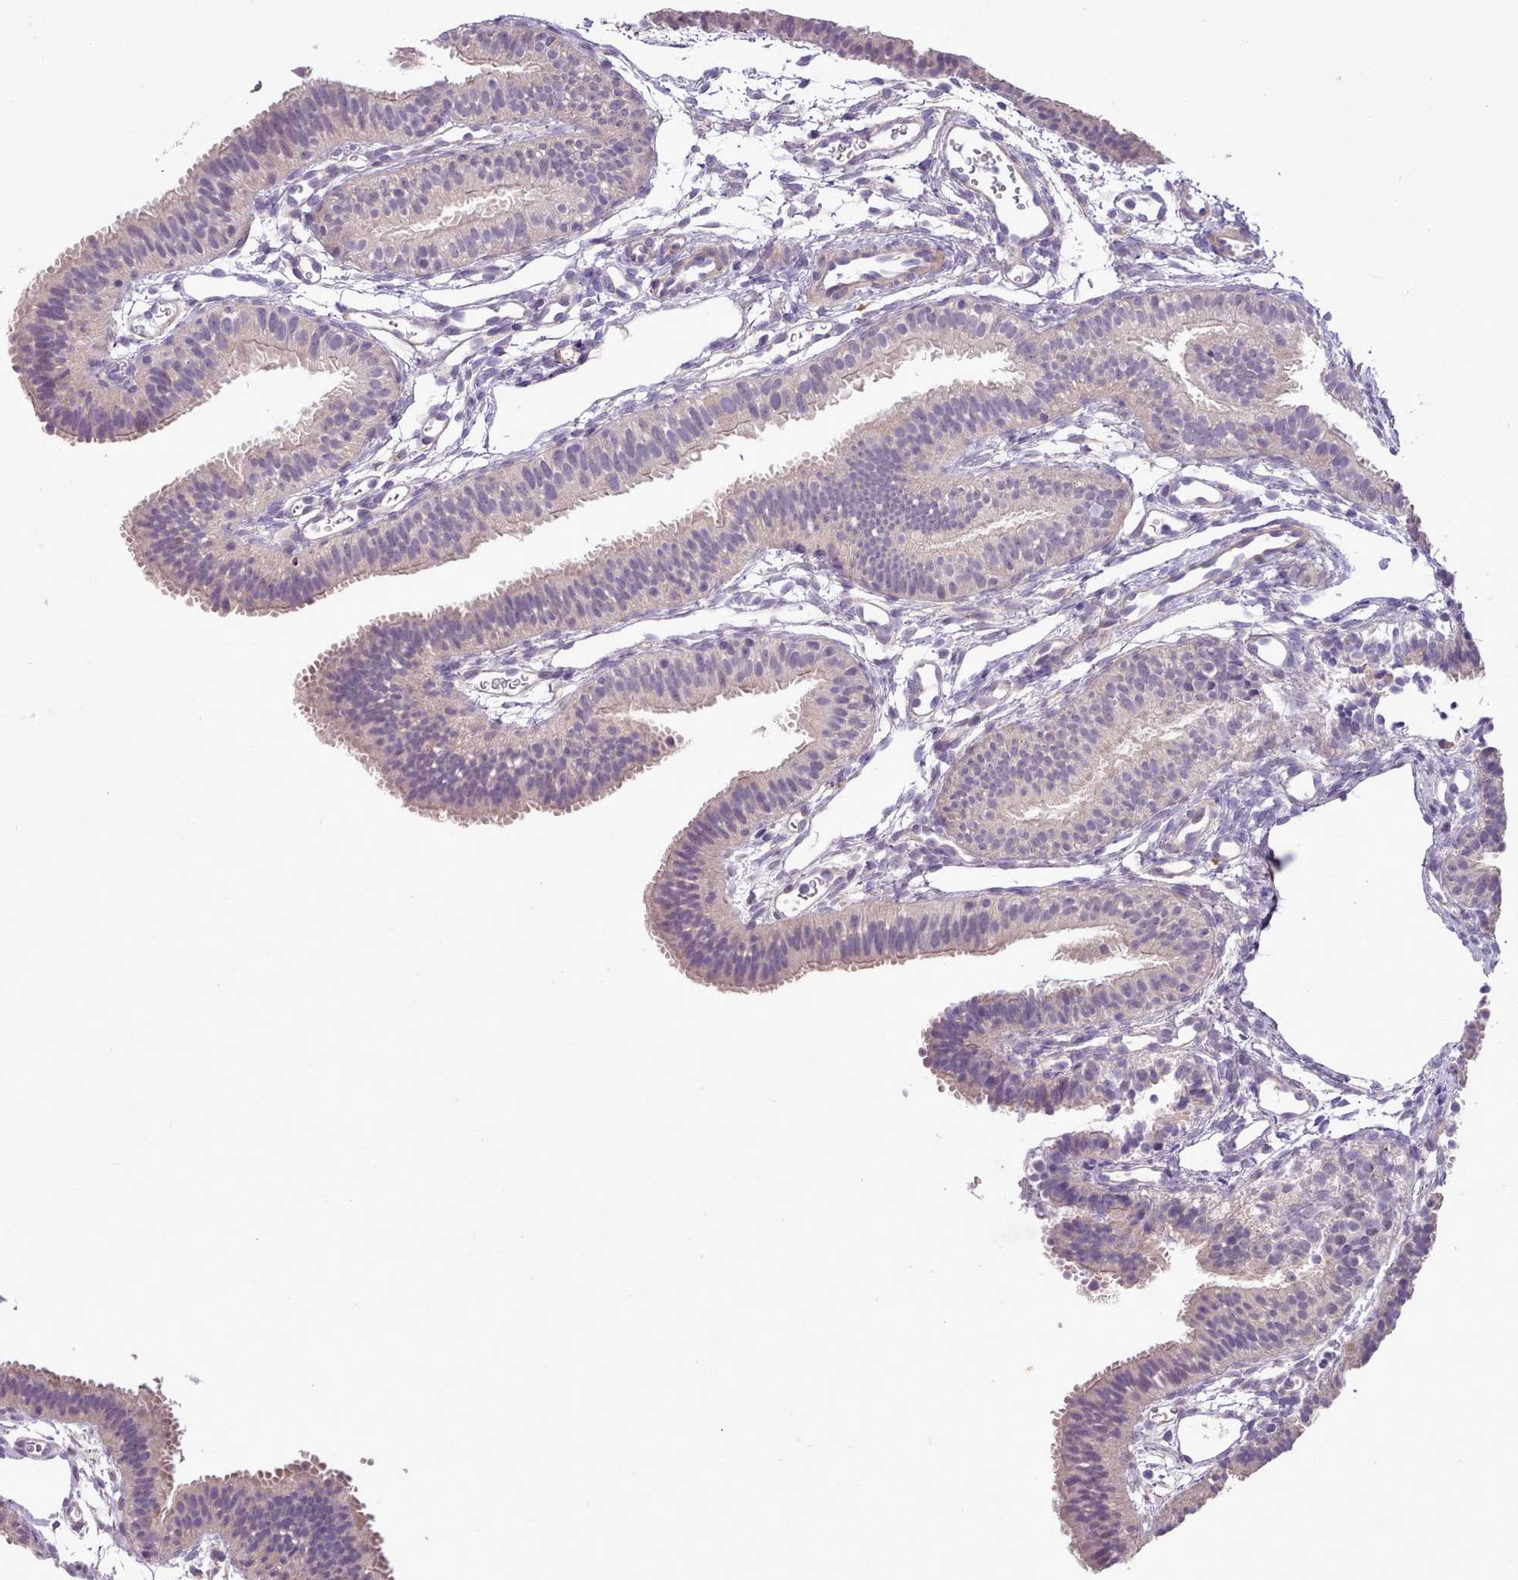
{"staining": {"intensity": "weak", "quantity": "25%-75%", "location": "cytoplasmic/membranous"}, "tissue": "fallopian tube", "cell_type": "Glandular cells", "image_type": "normal", "snomed": [{"axis": "morphology", "description": "Normal tissue, NOS"}, {"axis": "topography", "description": "Fallopian tube"}], "caption": "Unremarkable fallopian tube reveals weak cytoplasmic/membranous positivity in approximately 25%-75% of glandular cells, visualized by immunohistochemistry.", "gene": "SETX", "patient": {"sex": "female", "age": 35}}